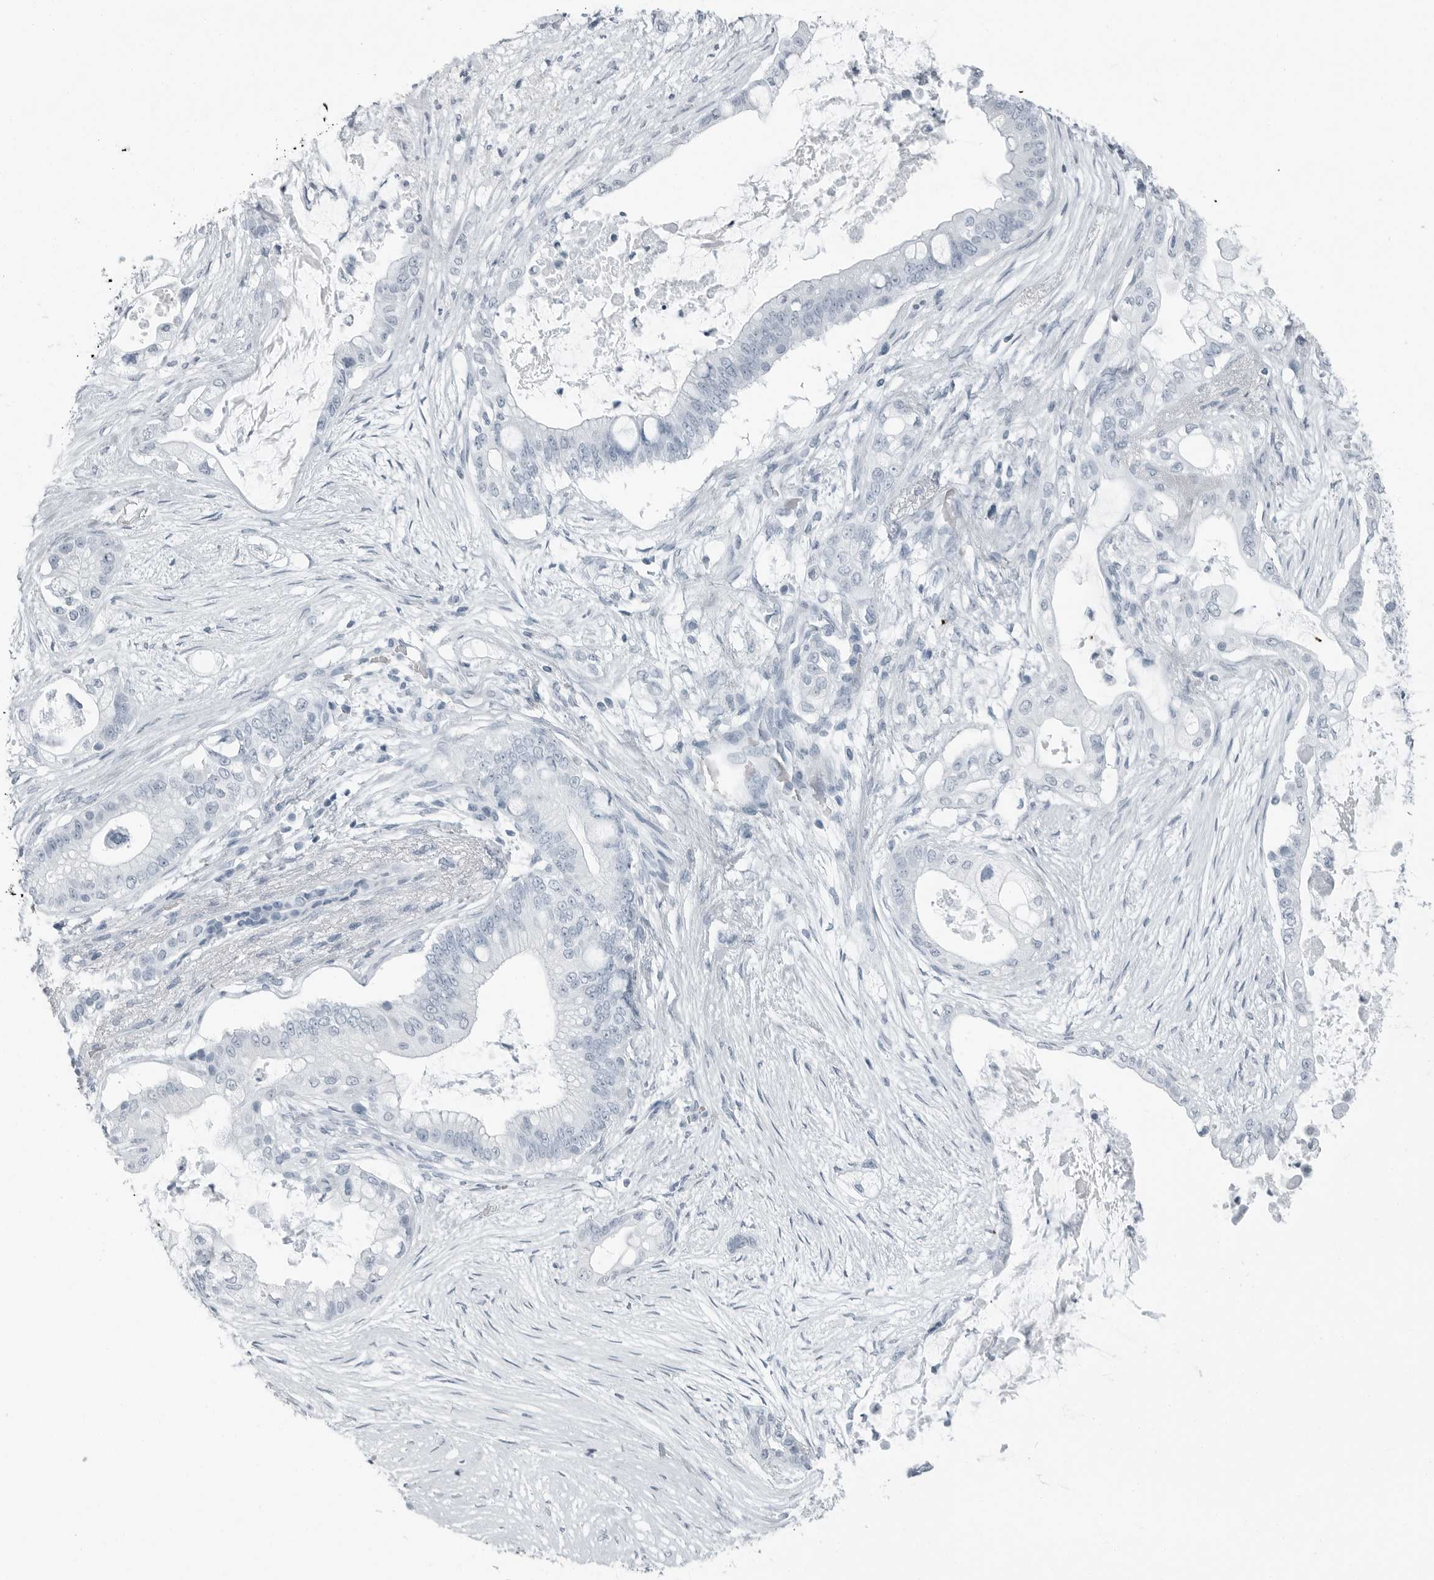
{"staining": {"intensity": "negative", "quantity": "none", "location": "none"}, "tissue": "pancreatic cancer", "cell_type": "Tumor cells", "image_type": "cancer", "snomed": [{"axis": "morphology", "description": "Adenocarcinoma, NOS"}, {"axis": "topography", "description": "Pancreas"}], "caption": "Immunohistochemistry (IHC) of pancreatic cancer (adenocarcinoma) shows no staining in tumor cells.", "gene": "FABP6", "patient": {"sex": "male", "age": 53}}